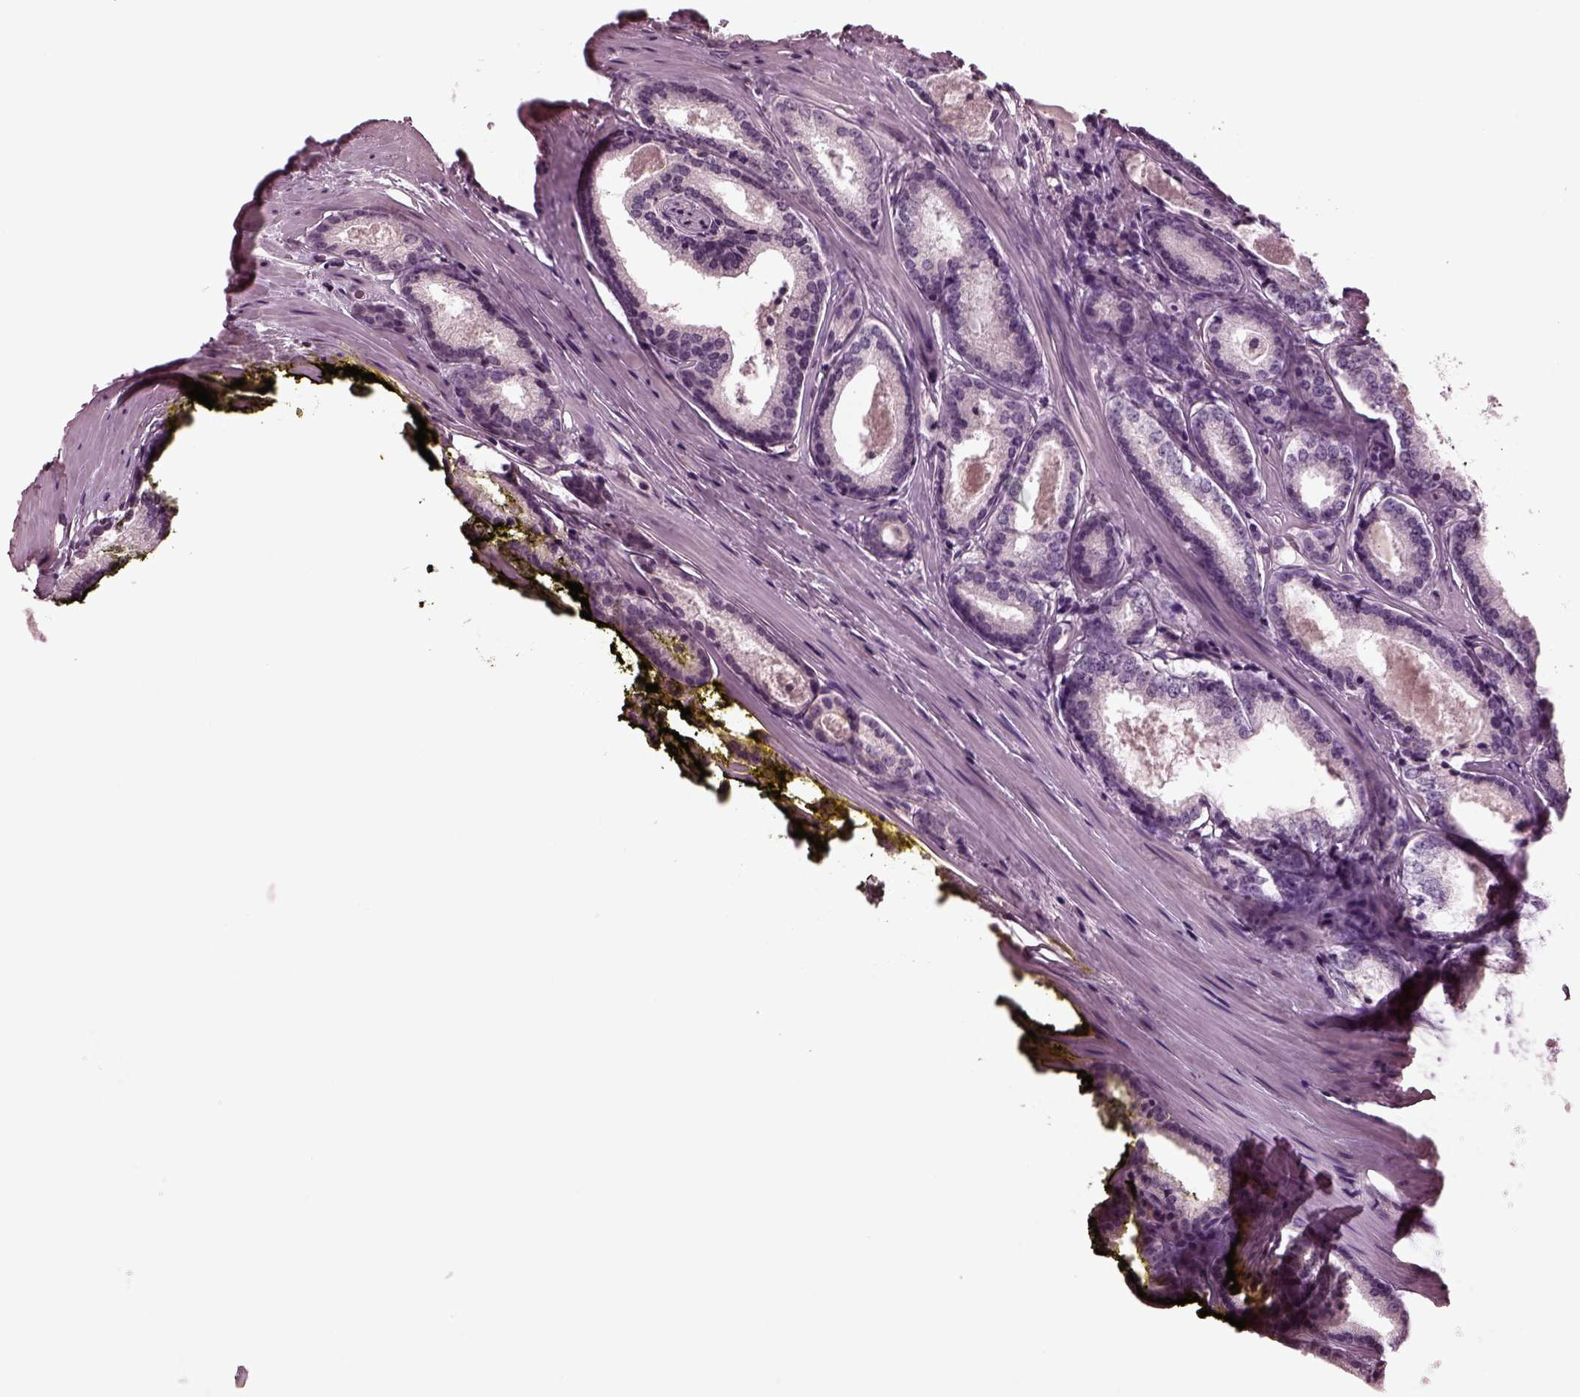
{"staining": {"intensity": "negative", "quantity": "none", "location": "none"}, "tissue": "prostate cancer", "cell_type": "Tumor cells", "image_type": "cancer", "snomed": [{"axis": "morphology", "description": "Adenocarcinoma, Low grade"}, {"axis": "topography", "description": "Prostate"}], "caption": "The immunohistochemistry (IHC) micrograph has no significant expression in tumor cells of prostate adenocarcinoma (low-grade) tissue.", "gene": "MIB2", "patient": {"sex": "male", "age": 56}}